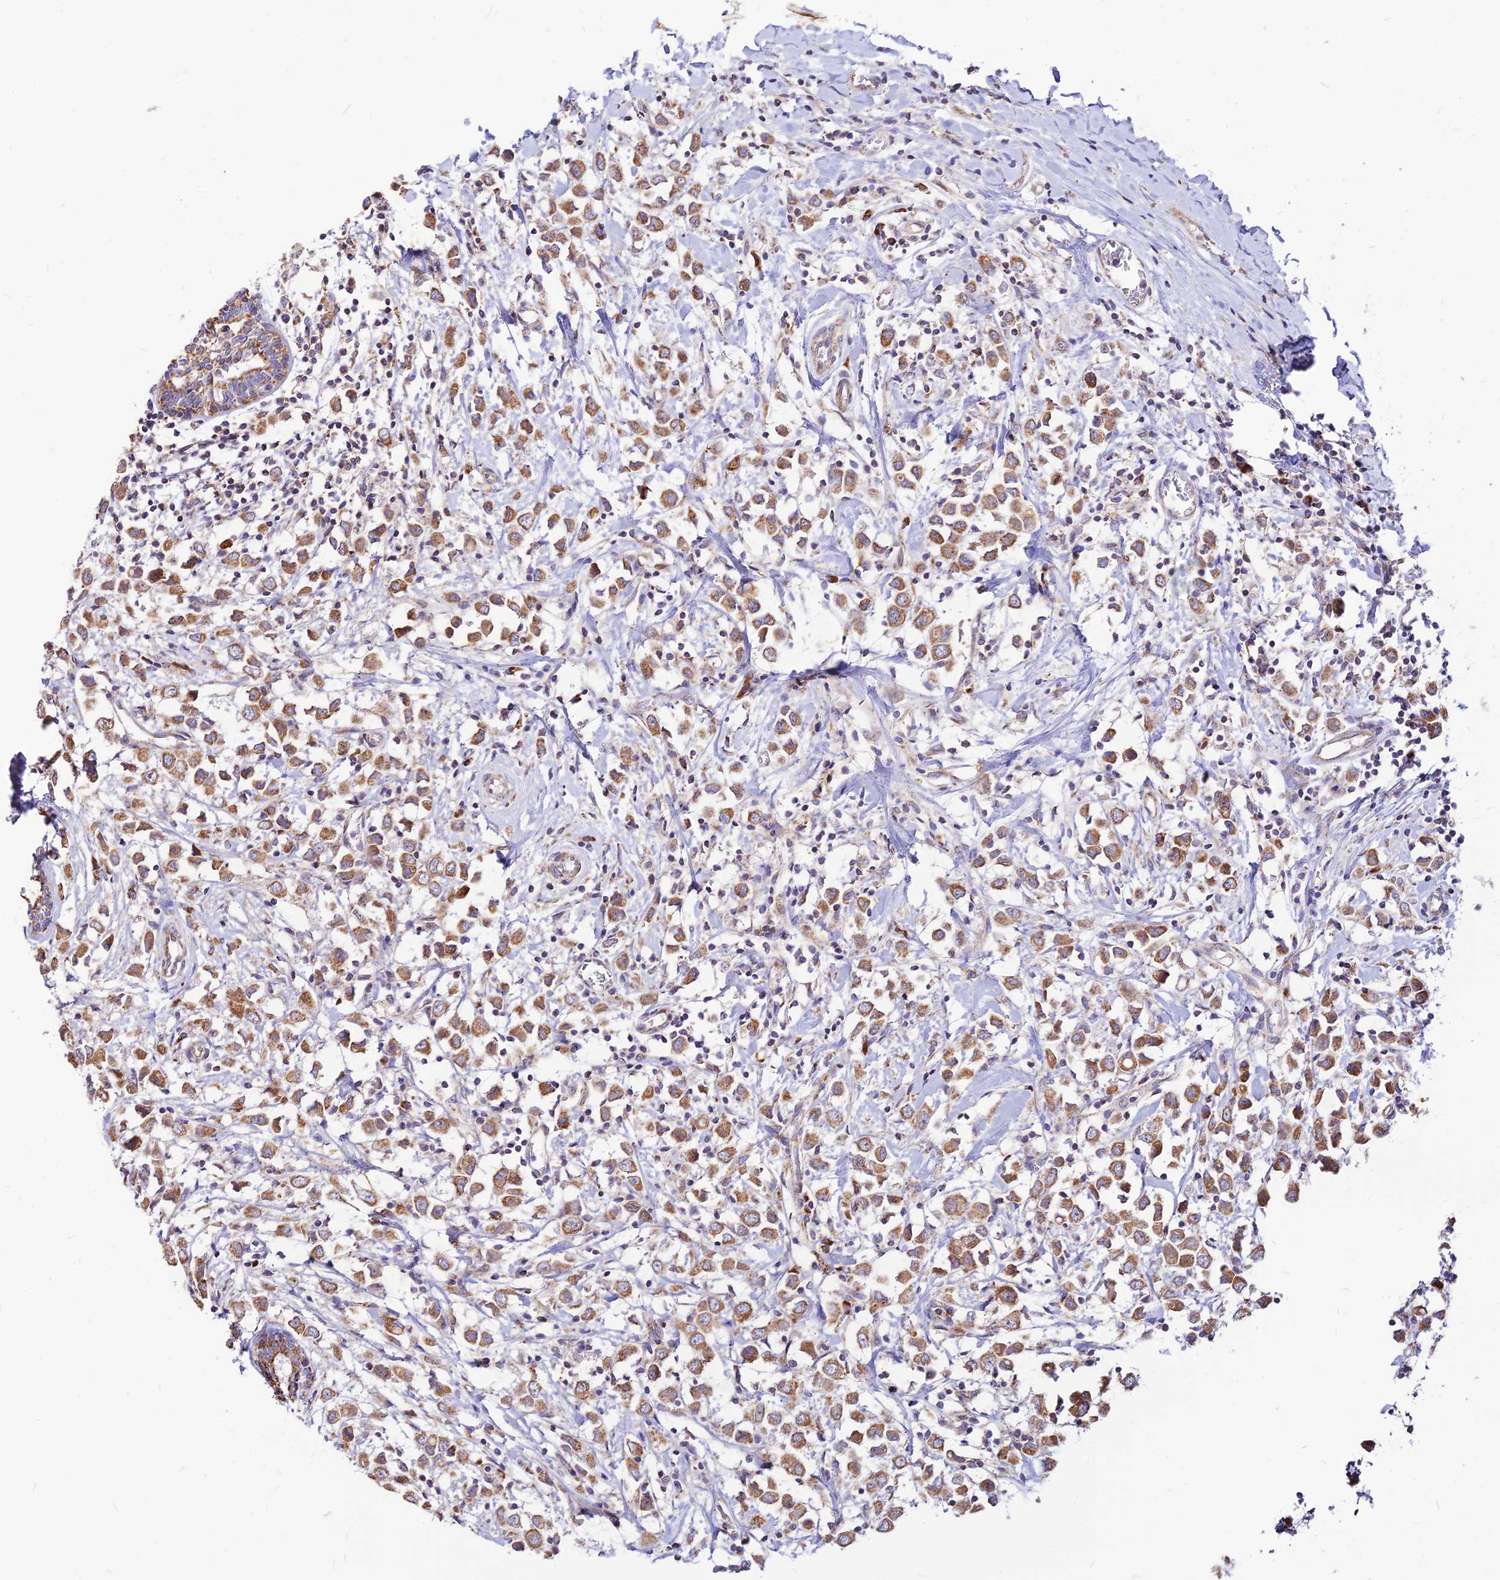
{"staining": {"intensity": "moderate", "quantity": ">75%", "location": "cytoplasmic/membranous"}, "tissue": "breast cancer", "cell_type": "Tumor cells", "image_type": "cancer", "snomed": [{"axis": "morphology", "description": "Duct carcinoma"}, {"axis": "topography", "description": "Breast"}], "caption": "DAB (3,3'-diaminobenzidine) immunohistochemical staining of human infiltrating ductal carcinoma (breast) displays moderate cytoplasmic/membranous protein positivity in about >75% of tumor cells.", "gene": "ECI1", "patient": {"sex": "female", "age": 61}}